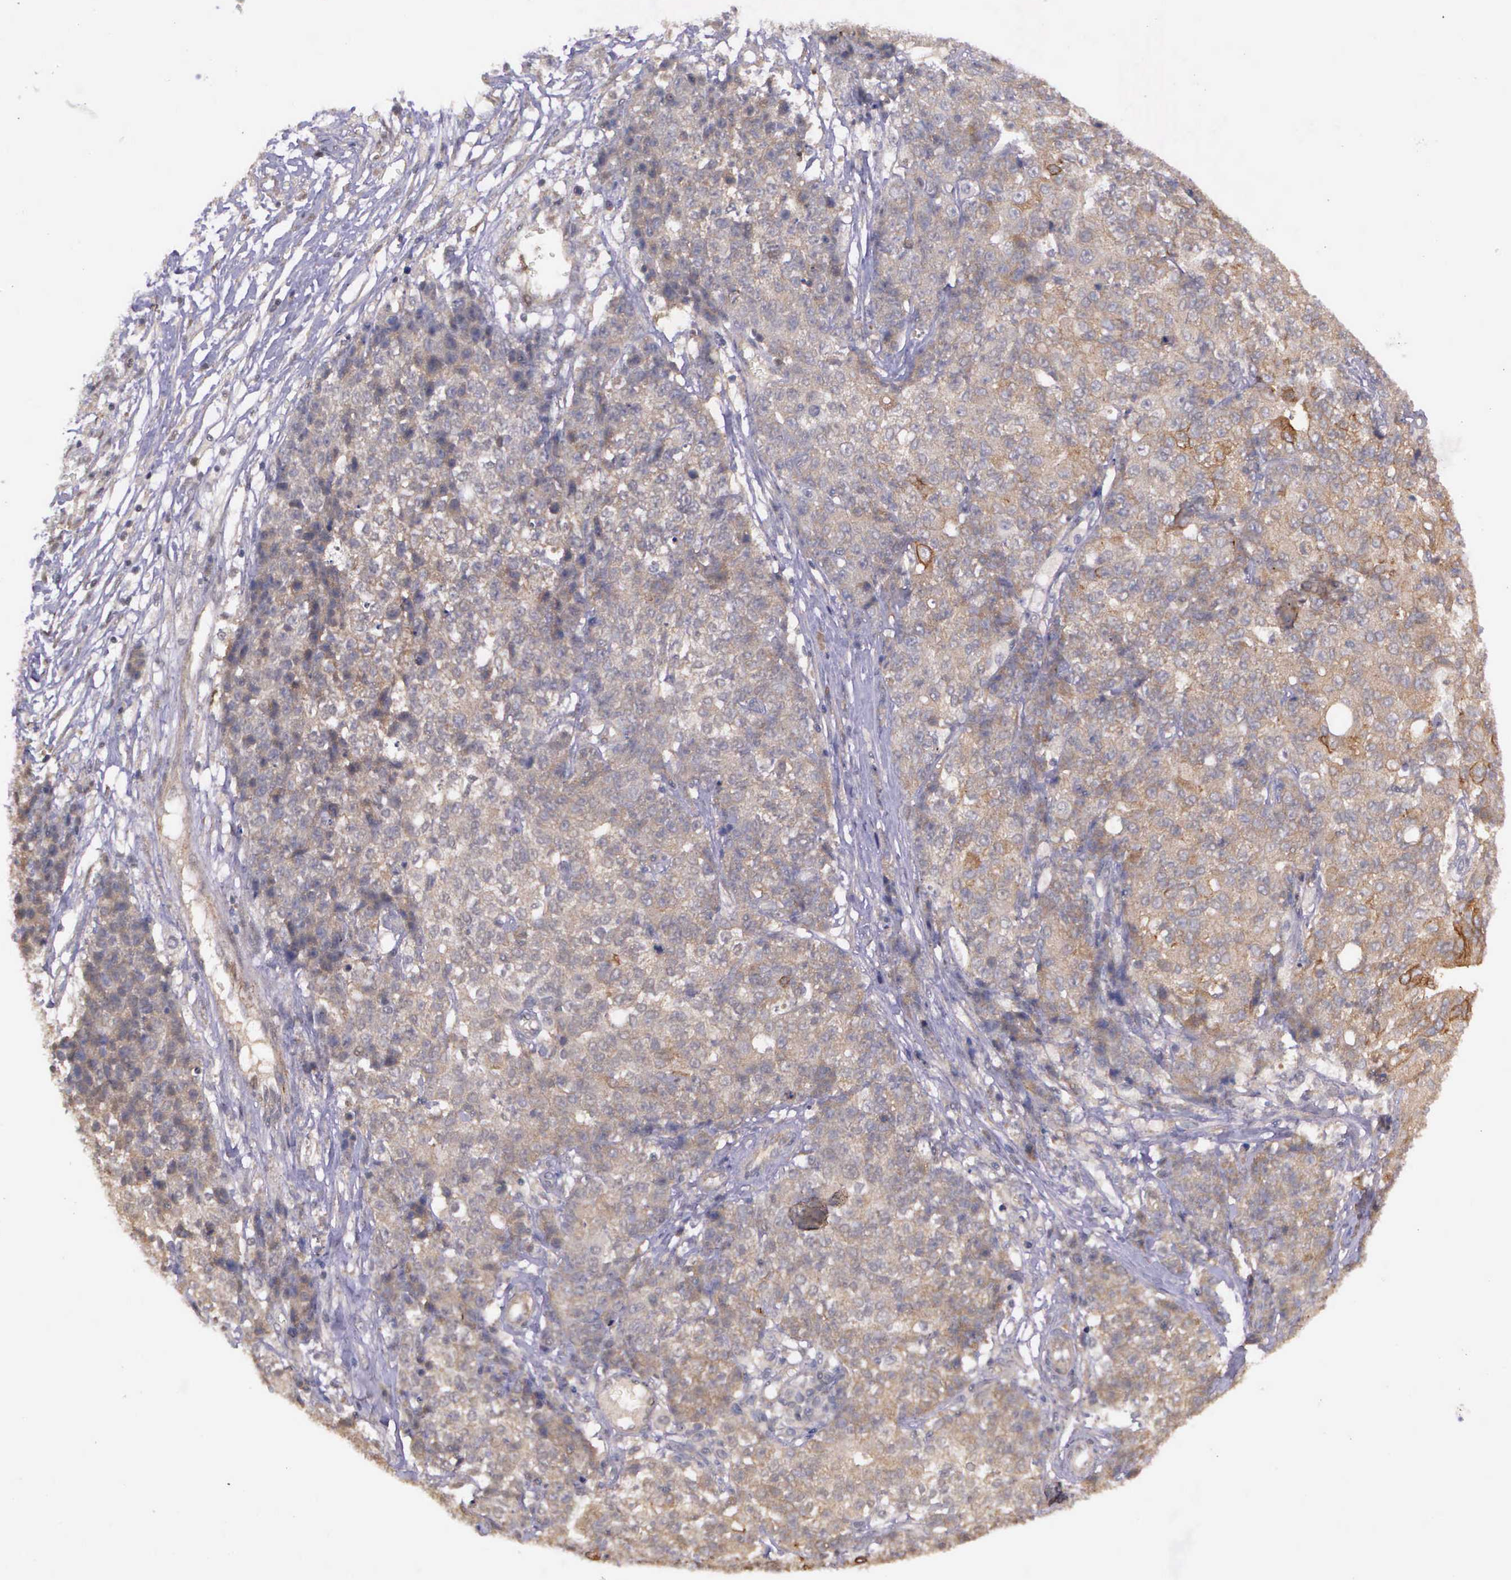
{"staining": {"intensity": "weak", "quantity": "<25%", "location": "cytoplasmic/membranous"}, "tissue": "ovarian cancer", "cell_type": "Tumor cells", "image_type": "cancer", "snomed": [{"axis": "morphology", "description": "Carcinoma, endometroid"}, {"axis": "topography", "description": "Ovary"}], "caption": "An immunohistochemistry histopathology image of endometroid carcinoma (ovarian) is shown. There is no staining in tumor cells of endometroid carcinoma (ovarian). (DAB (3,3'-diaminobenzidine) IHC with hematoxylin counter stain).", "gene": "PRICKLE3", "patient": {"sex": "female", "age": 42}}